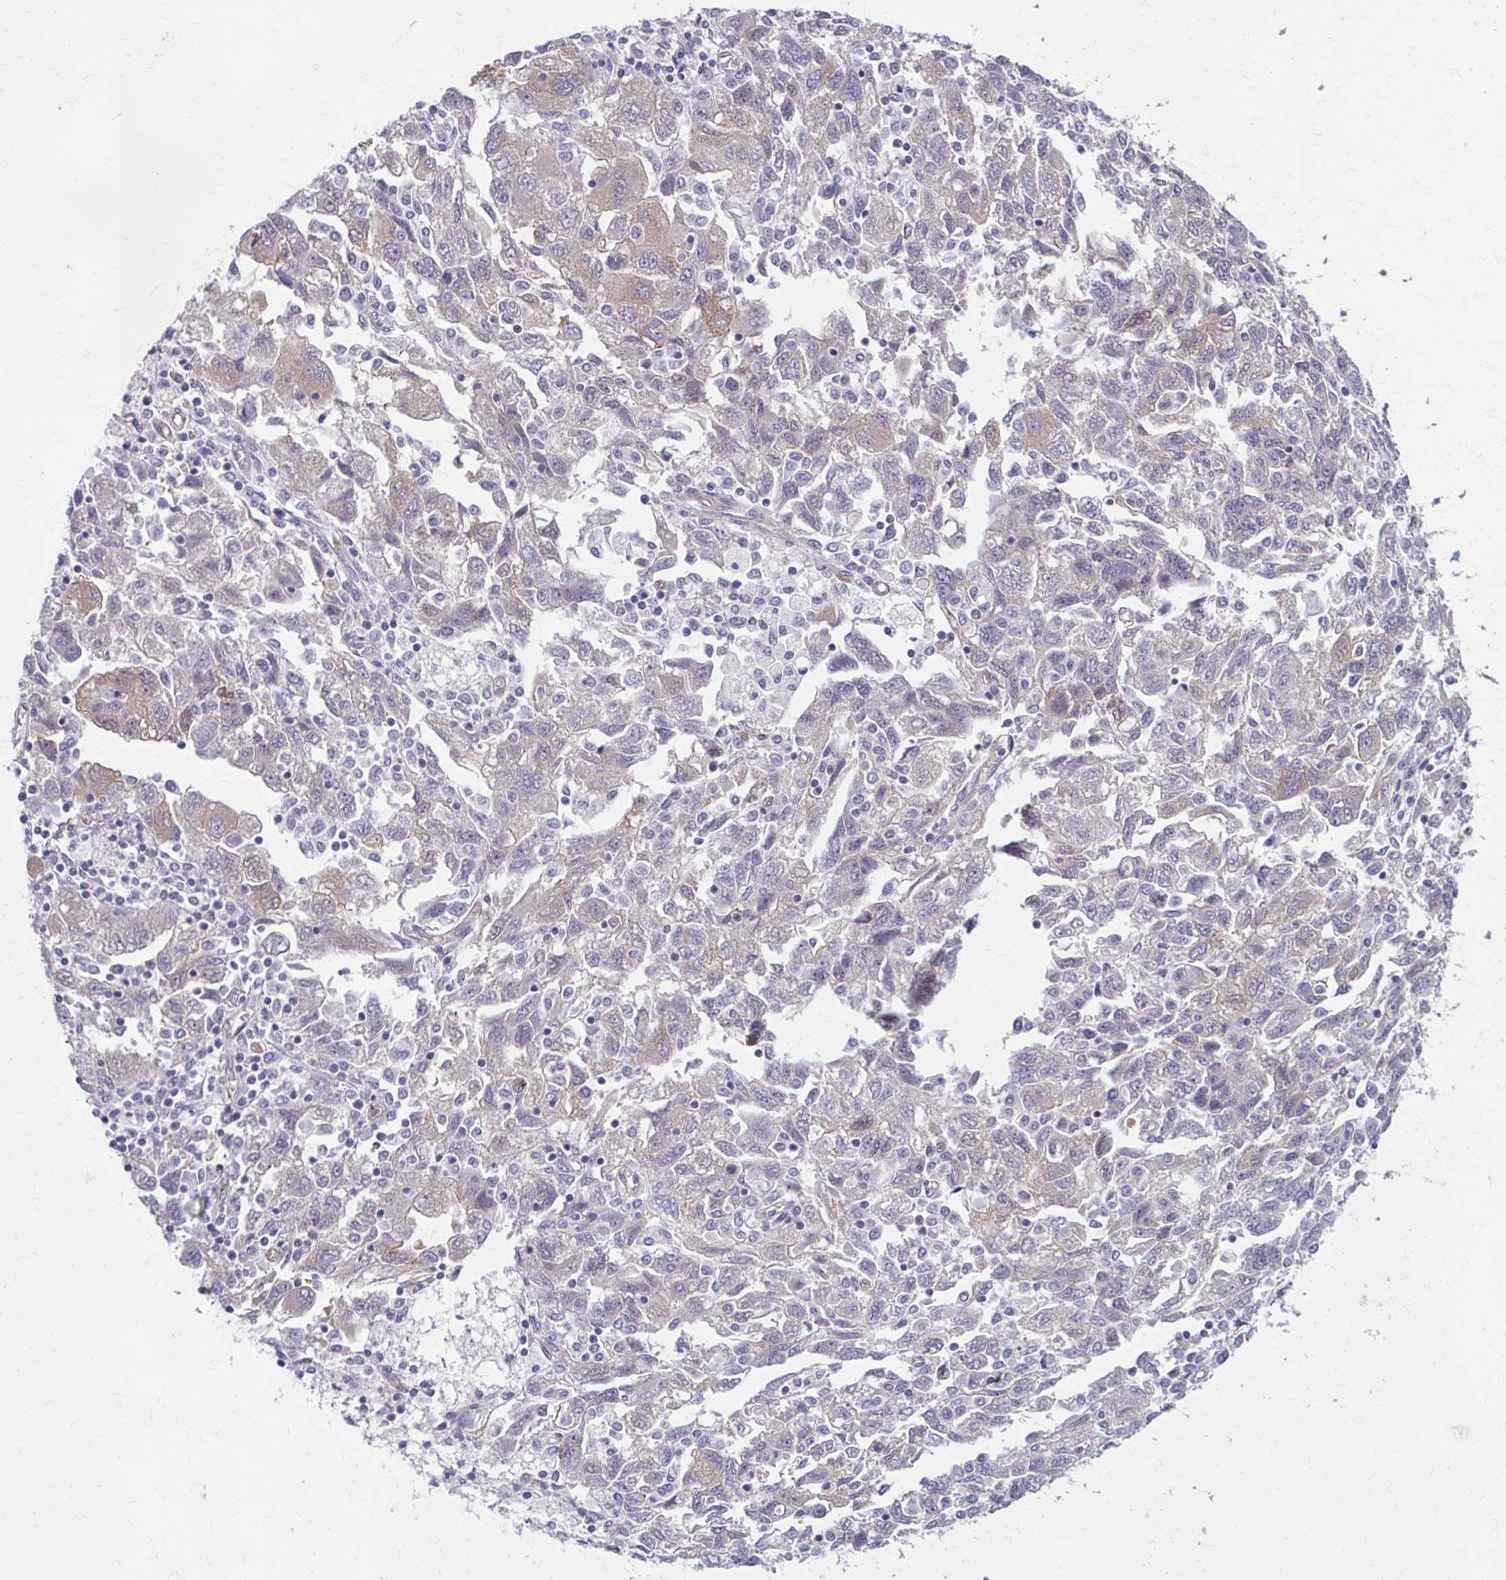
{"staining": {"intensity": "weak", "quantity": "25%-75%", "location": "cytoplasmic/membranous"}, "tissue": "ovarian cancer", "cell_type": "Tumor cells", "image_type": "cancer", "snomed": [{"axis": "morphology", "description": "Carcinoma, NOS"}, {"axis": "morphology", "description": "Cystadenocarcinoma, serous, NOS"}, {"axis": "topography", "description": "Ovary"}], "caption": "Immunohistochemistry (IHC) staining of ovarian serous cystadenocarcinoma, which shows low levels of weak cytoplasmic/membranous expression in about 25%-75% of tumor cells indicating weak cytoplasmic/membranous protein expression. The staining was performed using DAB (brown) for protein detection and nuclei were counterstained in hematoxylin (blue).", "gene": "ZDHHC7", "patient": {"sex": "female", "age": 69}}